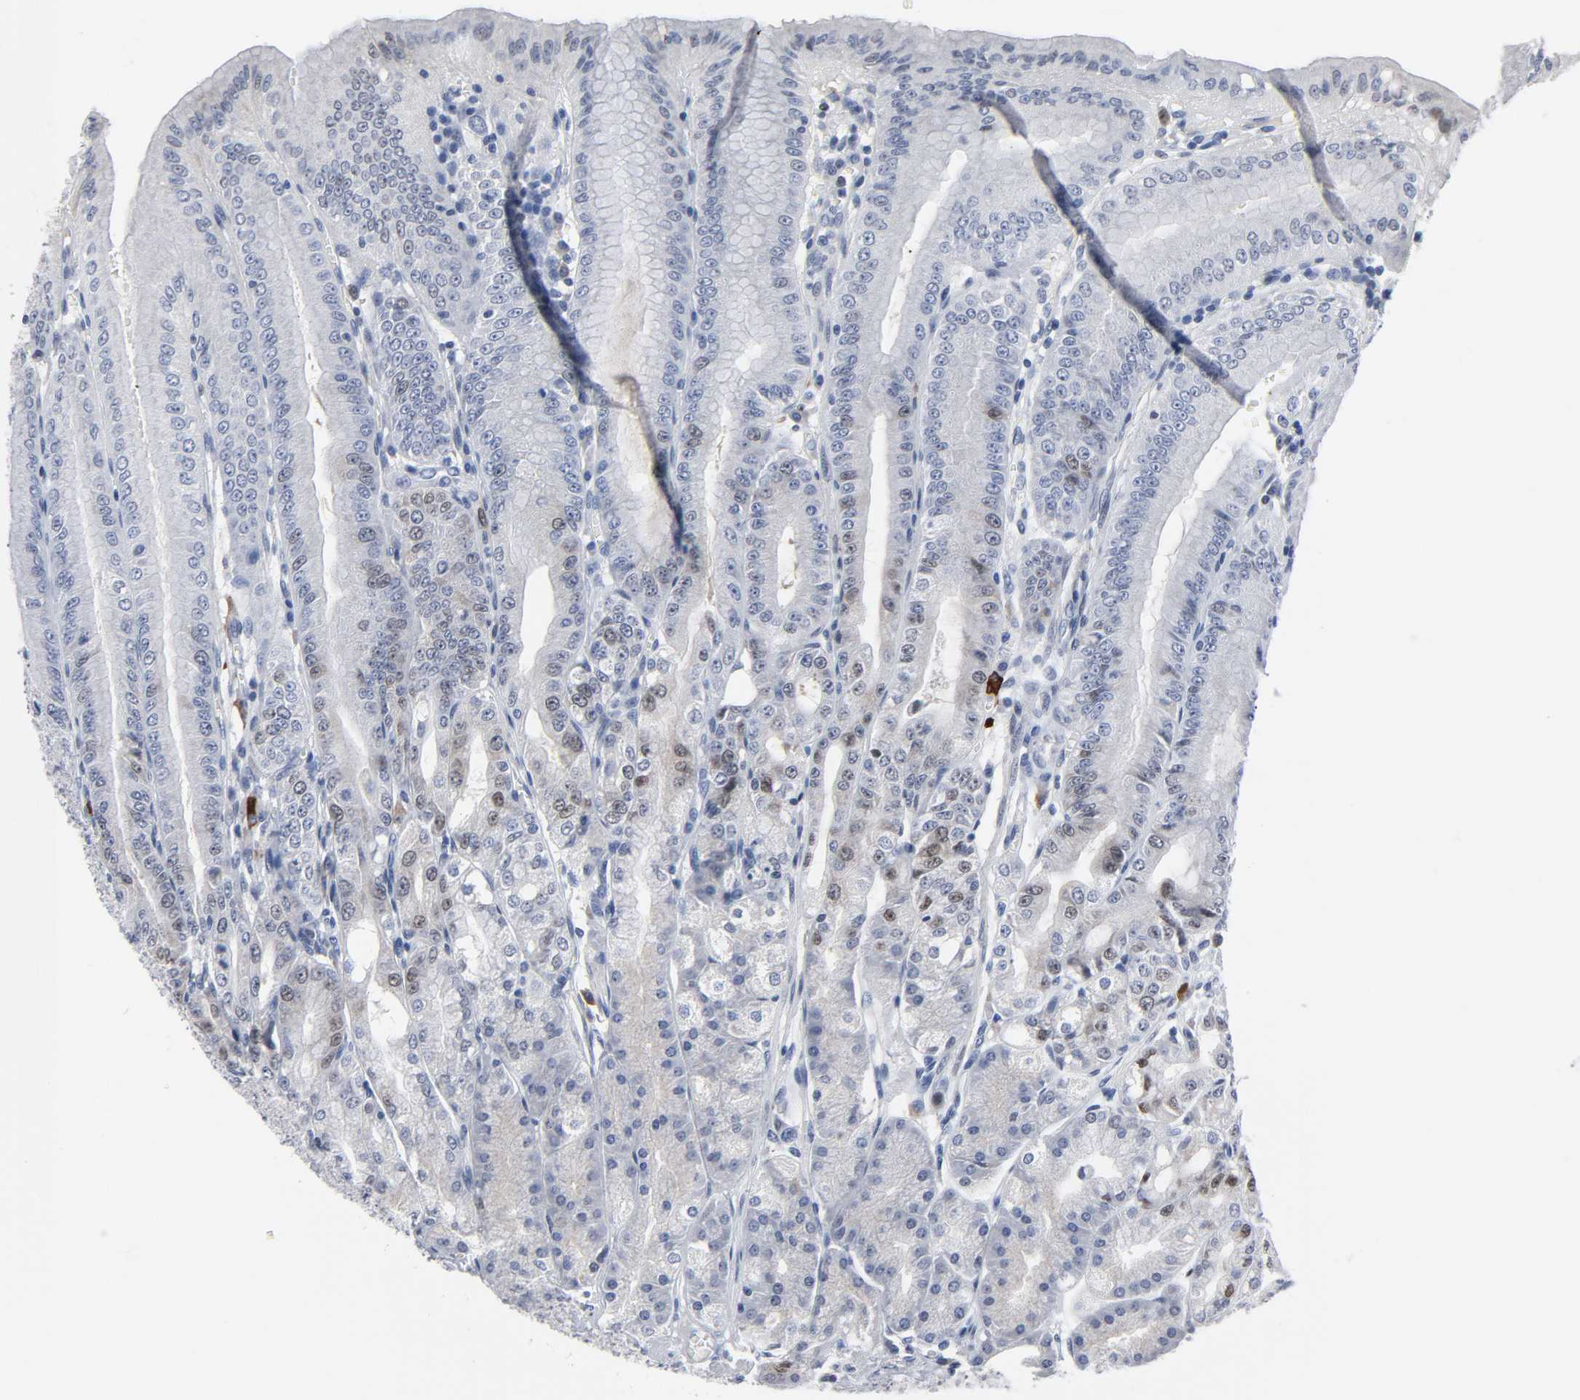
{"staining": {"intensity": "weak", "quantity": "<25%", "location": "cytoplasmic/membranous,nuclear"}, "tissue": "stomach", "cell_type": "Glandular cells", "image_type": "normal", "snomed": [{"axis": "morphology", "description": "Normal tissue, NOS"}, {"axis": "topography", "description": "Stomach, lower"}], "caption": "Immunohistochemistry image of unremarkable stomach stained for a protein (brown), which exhibits no positivity in glandular cells.", "gene": "WEE1", "patient": {"sex": "male", "age": 71}}